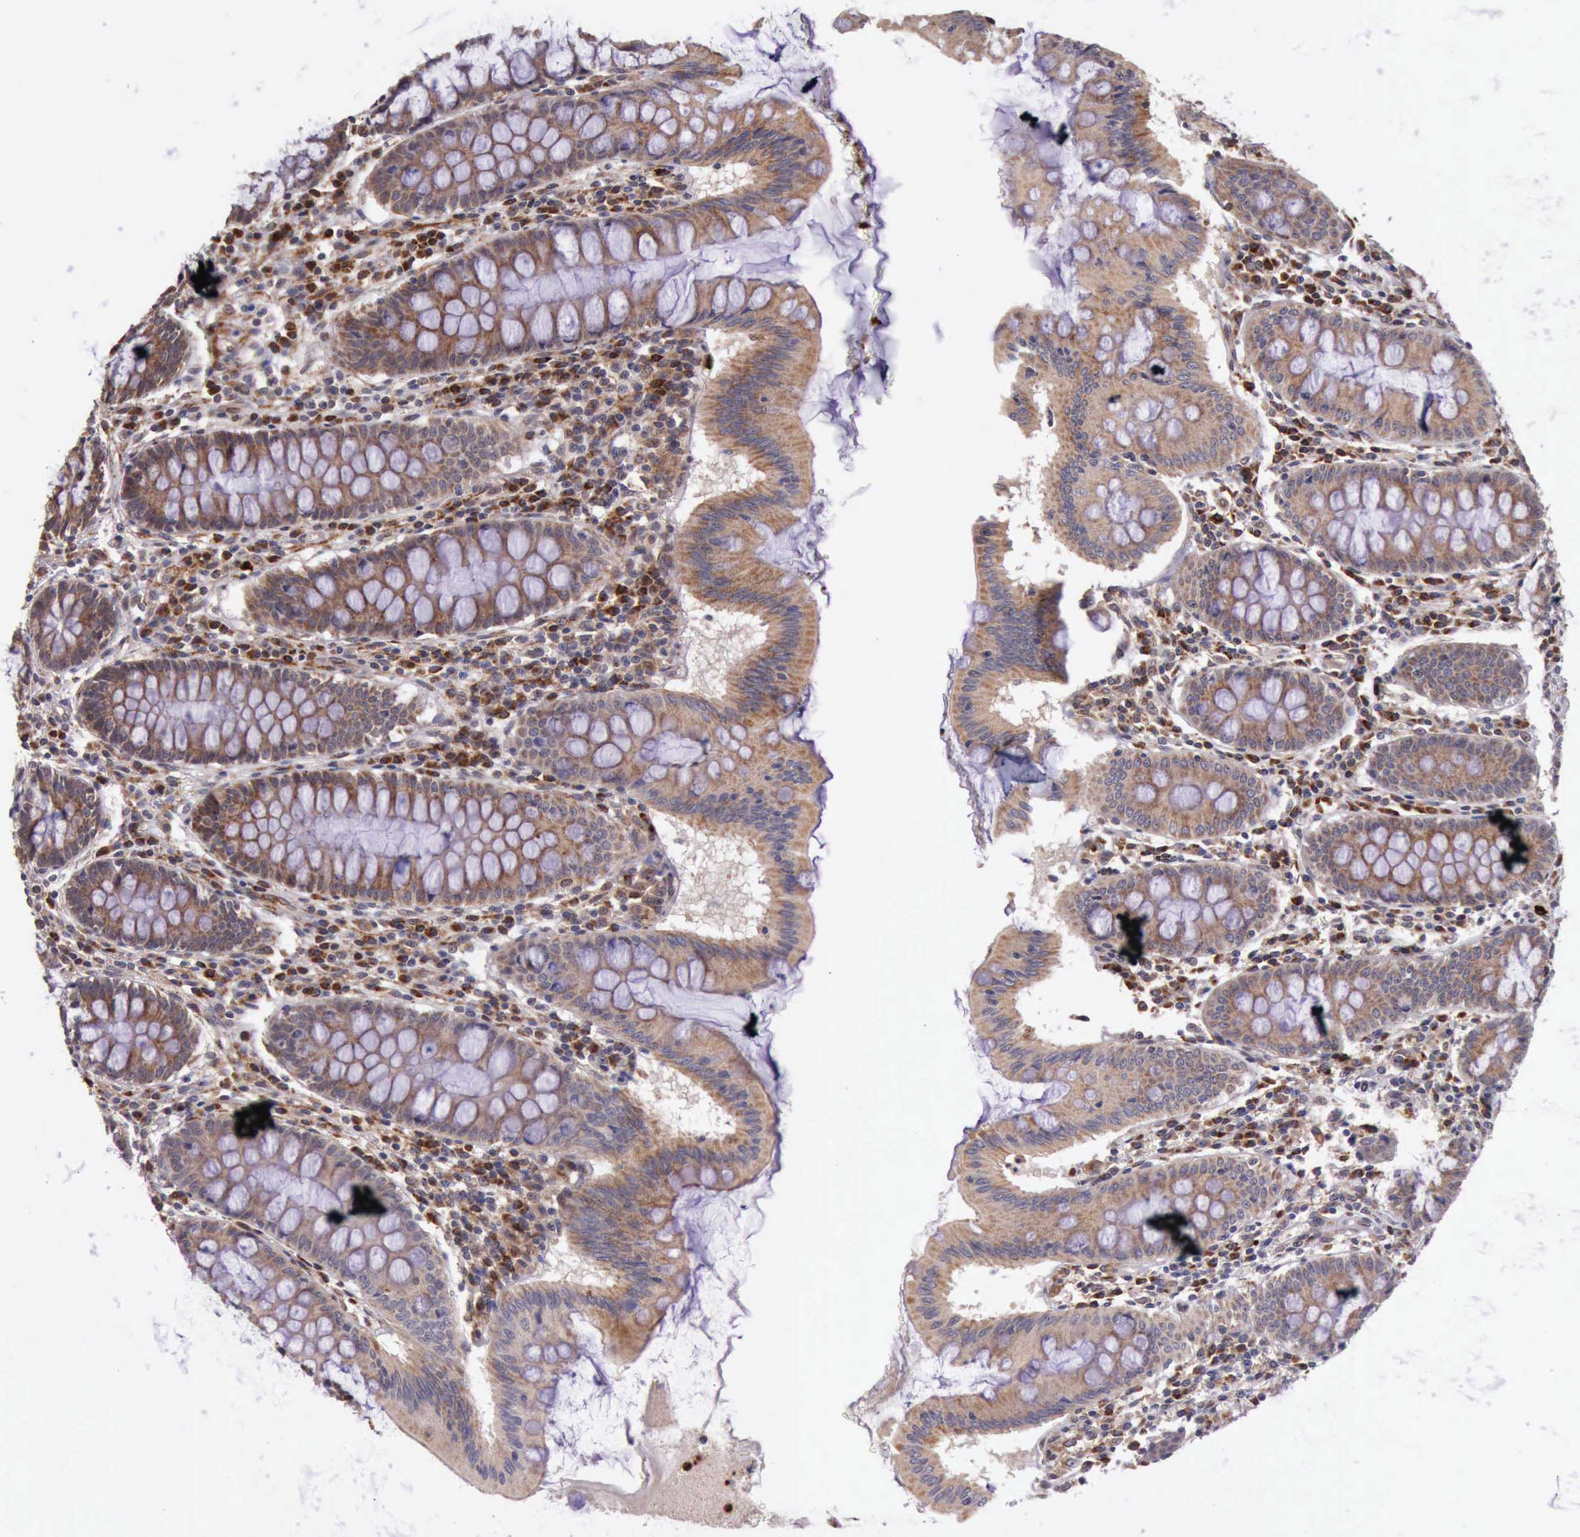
{"staining": {"intensity": "weak", "quantity": ">75%", "location": "cytoplasmic/membranous"}, "tissue": "colon", "cell_type": "Endothelial cells", "image_type": "normal", "snomed": [{"axis": "morphology", "description": "Normal tissue, NOS"}, {"axis": "topography", "description": "Colon"}], "caption": "Endothelial cells exhibit weak cytoplasmic/membranous positivity in approximately >75% of cells in unremarkable colon.", "gene": "ARMCX3", "patient": {"sex": "male", "age": 62}}